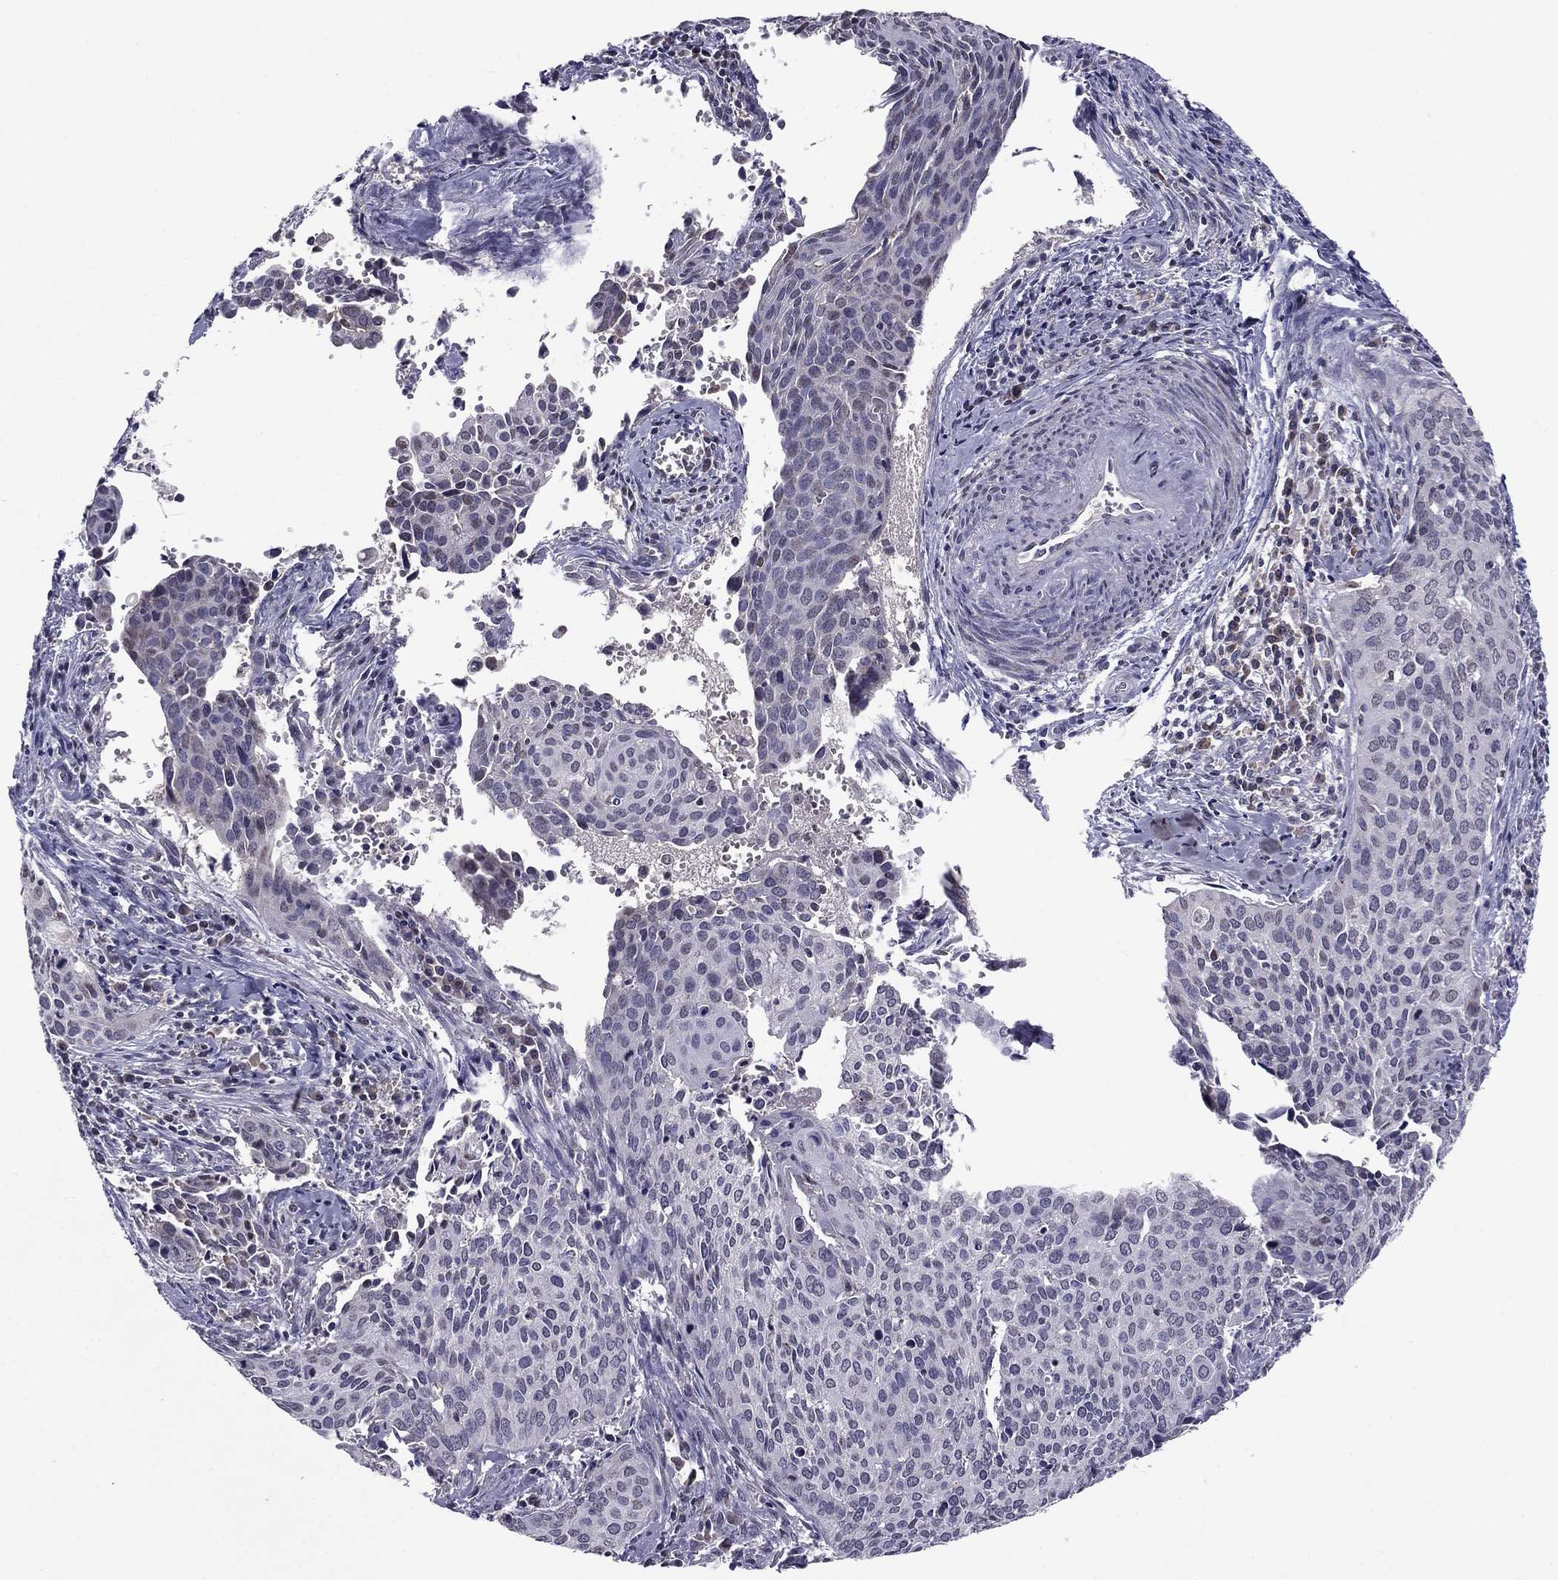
{"staining": {"intensity": "negative", "quantity": "none", "location": "none"}, "tissue": "cervical cancer", "cell_type": "Tumor cells", "image_type": "cancer", "snomed": [{"axis": "morphology", "description": "Squamous cell carcinoma, NOS"}, {"axis": "topography", "description": "Cervix"}], "caption": "IHC histopathology image of neoplastic tissue: cervical squamous cell carcinoma stained with DAB shows no significant protein staining in tumor cells. (DAB (3,3'-diaminobenzidine) IHC, high magnification).", "gene": "HCN1", "patient": {"sex": "female", "age": 29}}